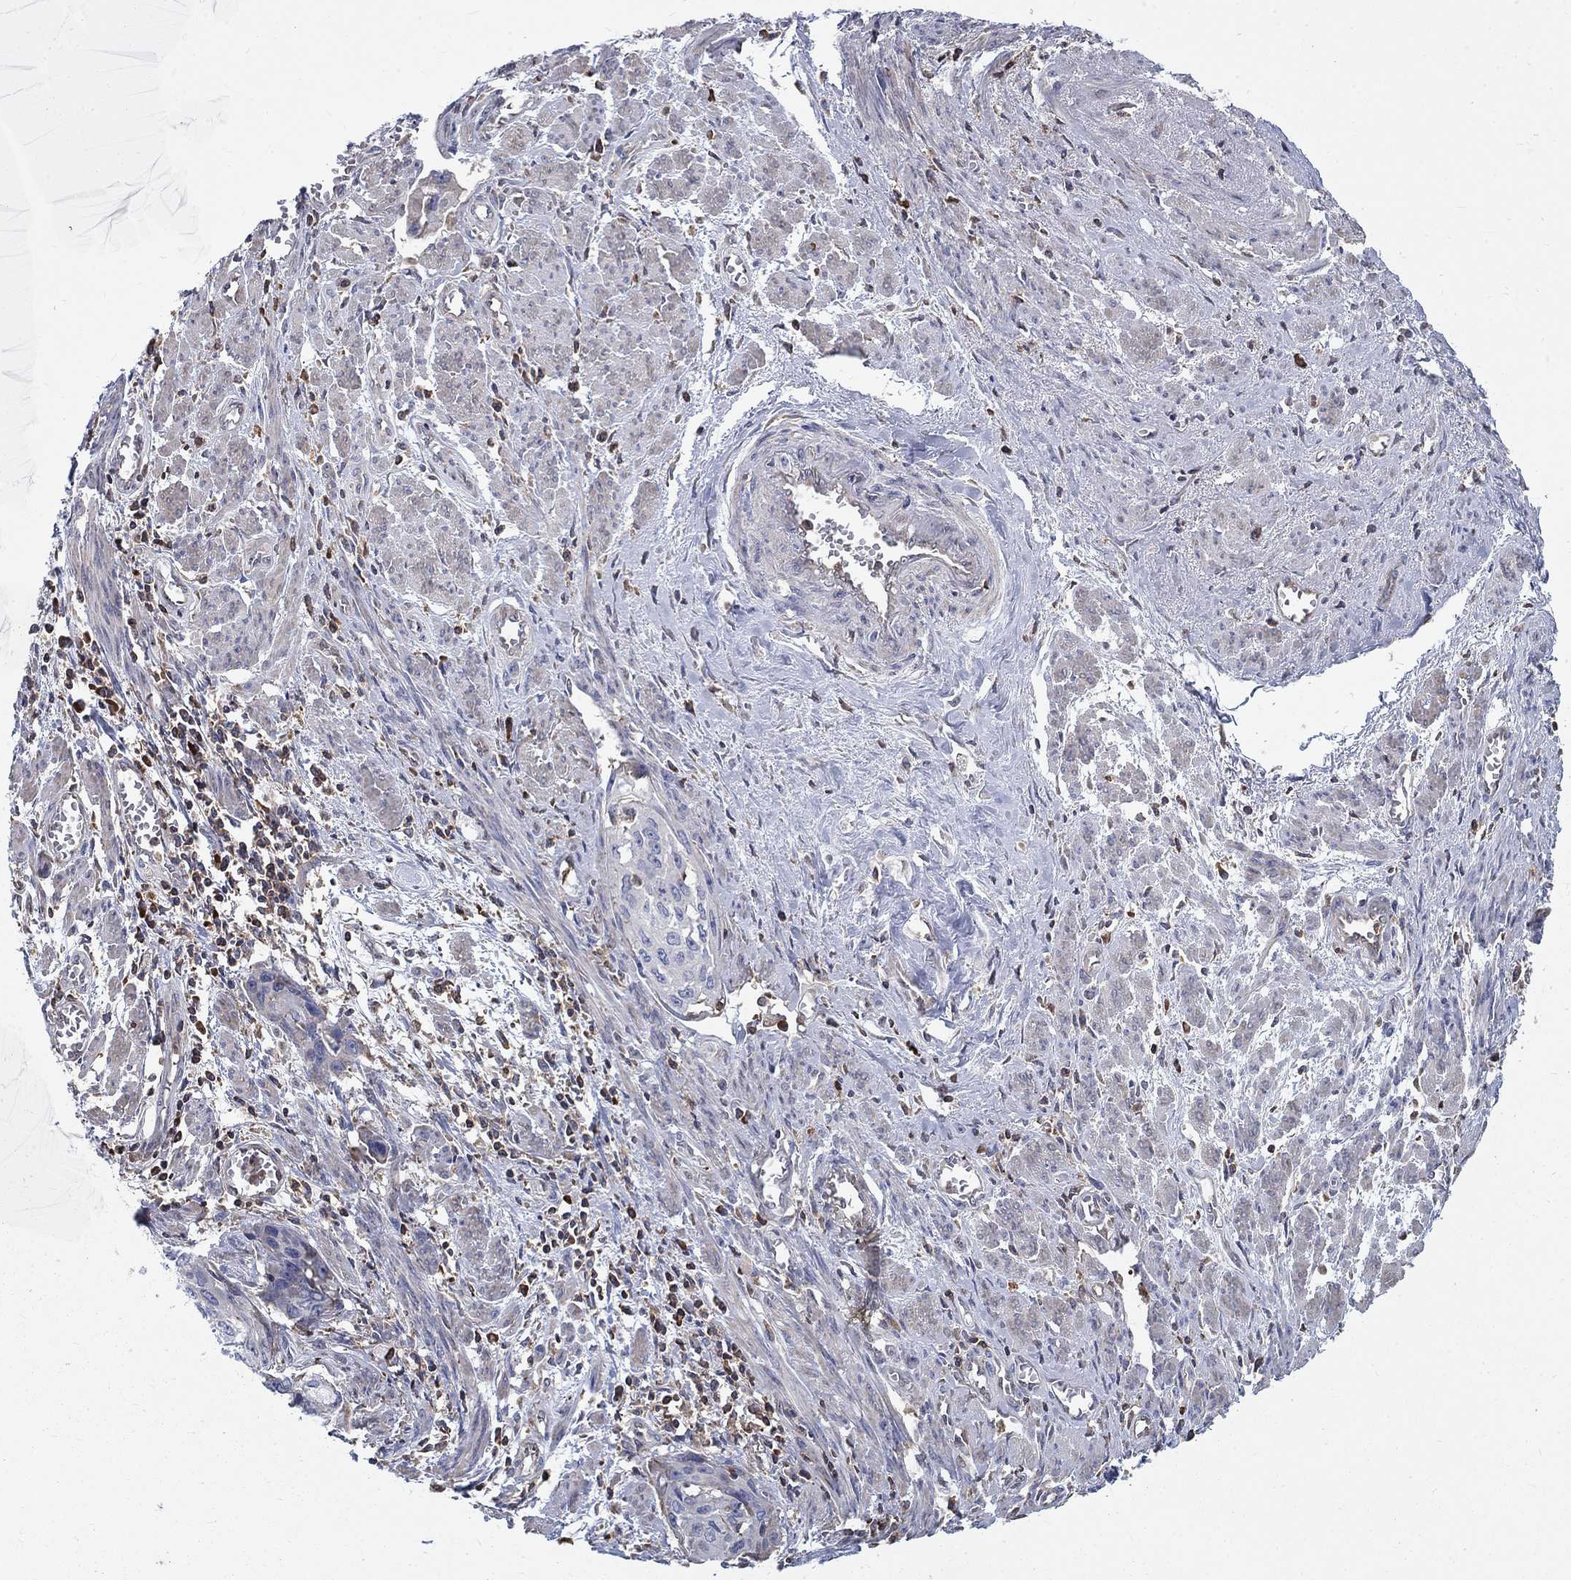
{"staining": {"intensity": "negative", "quantity": "none", "location": "none"}, "tissue": "cervical cancer", "cell_type": "Tumor cells", "image_type": "cancer", "snomed": [{"axis": "morphology", "description": "Squamous cell carcinoma, NOS"}, {"axis": "topography", "description": "Cervix"}], "caption": "The photomicrograph shows no staining of tumor cells in cervical cancer. The staining was performed using DAB (3,3'-diaminobenzidine) to visualize the protein expression in brown, while the nuclei were stained in blue with hematoxylin (Magnification: 20x).", "gene": "AGAP2", "patient": {"sex": "female", "age": 58}}